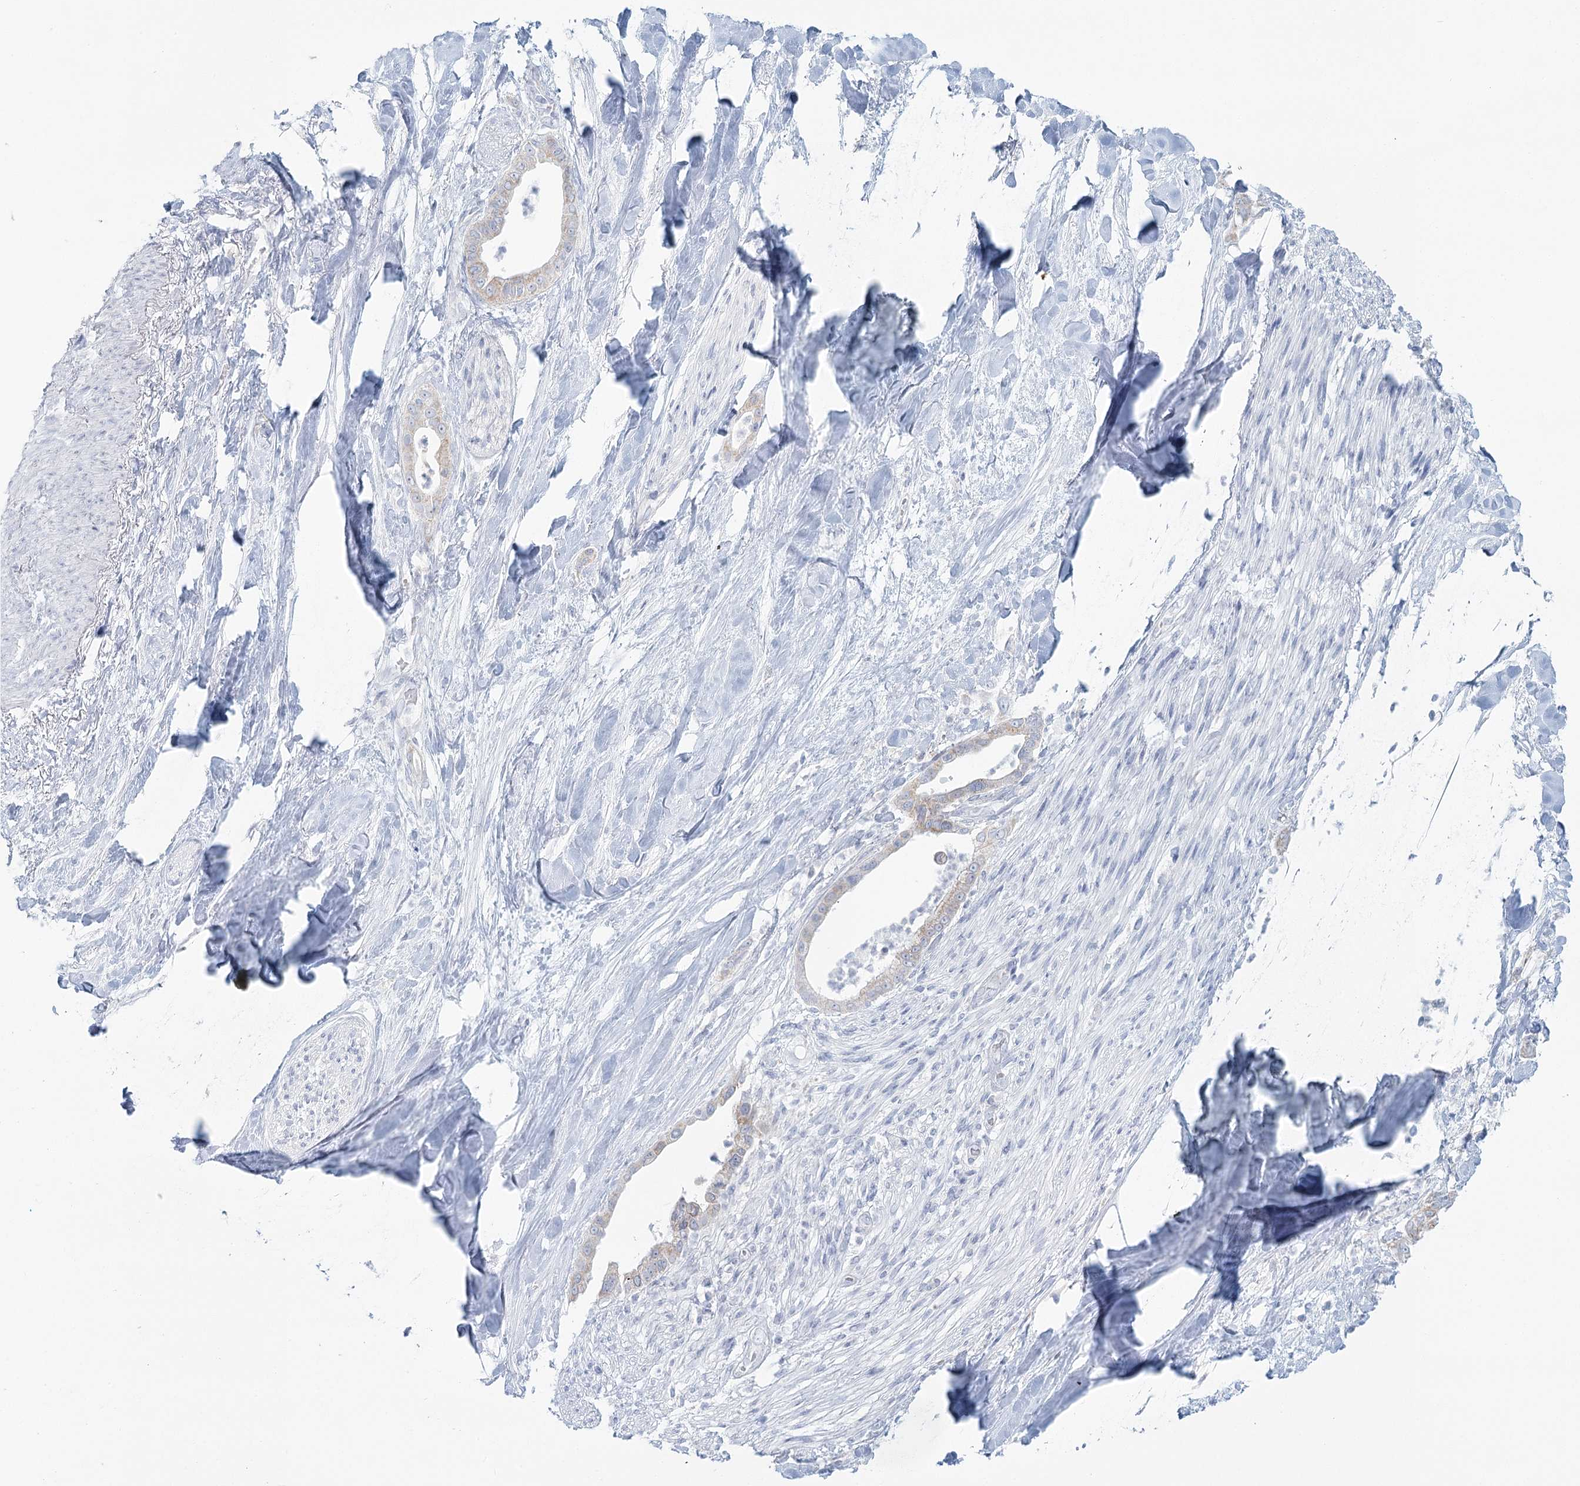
{"staining": {"intensity": "weak", "quantity": "<25%", "location": "cytoplasmic/membranous"}, "tissue": "liver cancer", "cell_type": "Tumor cells", "image_type": "cancer", "snomed": [{"axis": "morphology", "description": "Cholangiocarcinoma"}, {"axis": "topography", "description": "Liver"}], "caption": "Tumor cells show no significant expression in liver cholangiocarcinoma.", "gene": "BPHL", "patient": {"sex": "female", "age": 54}}